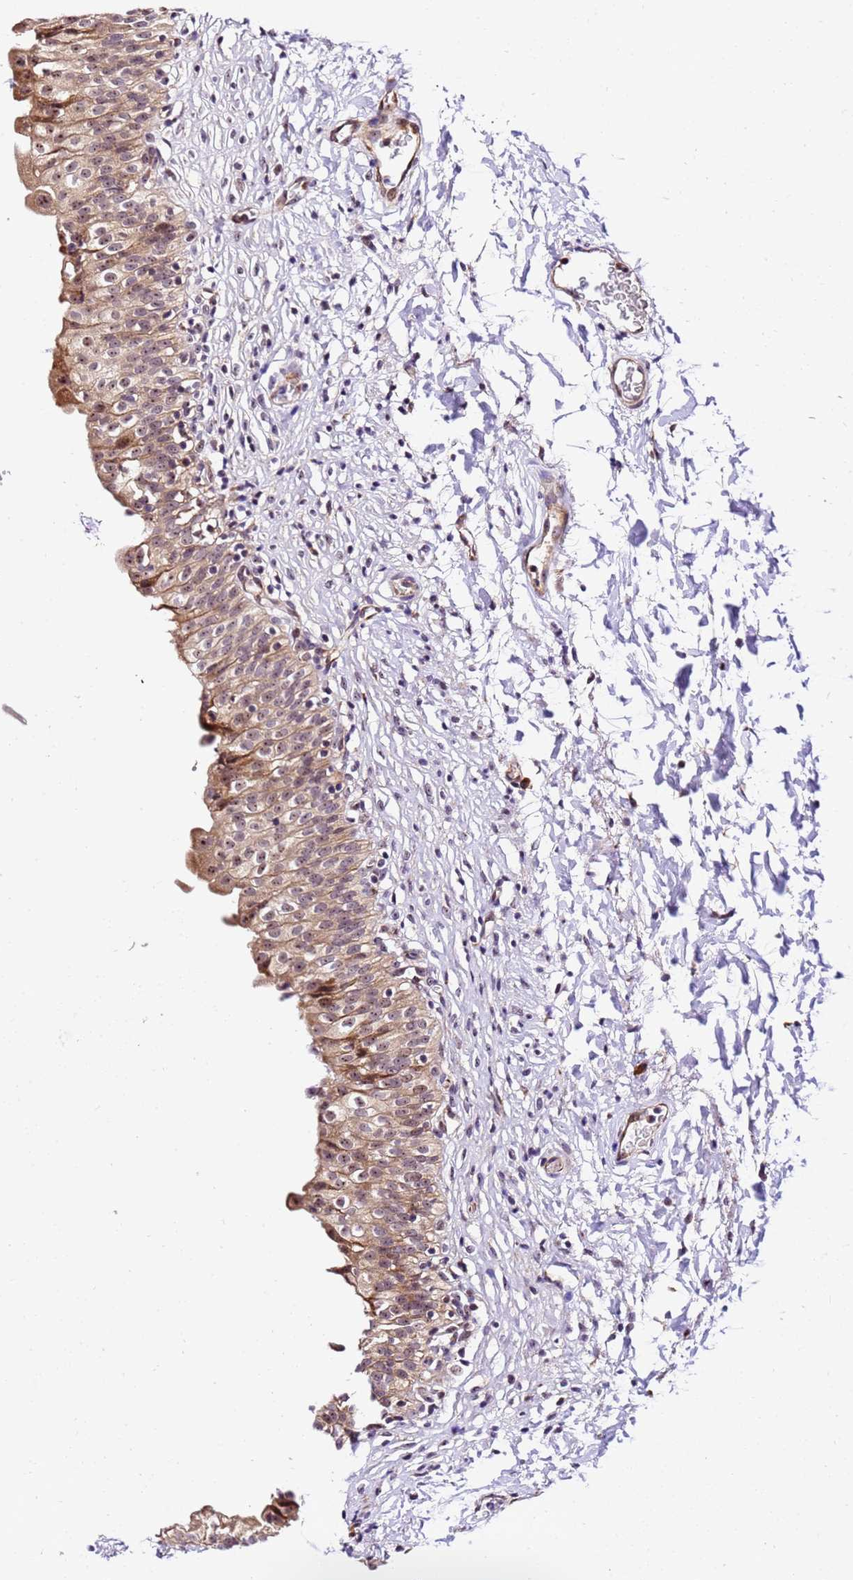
{"staining": {"intensity": "moderate", "quantity": ">75%", "location": "cytoplasmic/membranous,nuclear"}, "tissue": "urinary bladder", "cell_type": "Urothelial cells", "image_type": "normal", "snomed": [{"axis": "morphology", "description": "Normal tissue, NOS"}, {"axis": "topography", "description": "Urinary bladder"}], "caption": "Immunohistochemistry (IHC) staining of benign urinary bladder, which demonstrates medium levels of moderate cytoplasmic/membranous,nuclear positivity in about >75% of urothelial cells indicating moderate cytoplasmic/membranous,nuclear protein expression. The staining was performed using DAB (brown) for protein detection and nuclei were counterstained in hematoxylin (blue).", "gene": "SLX4IP", "patient": {"sex": "male", "age": 55}}